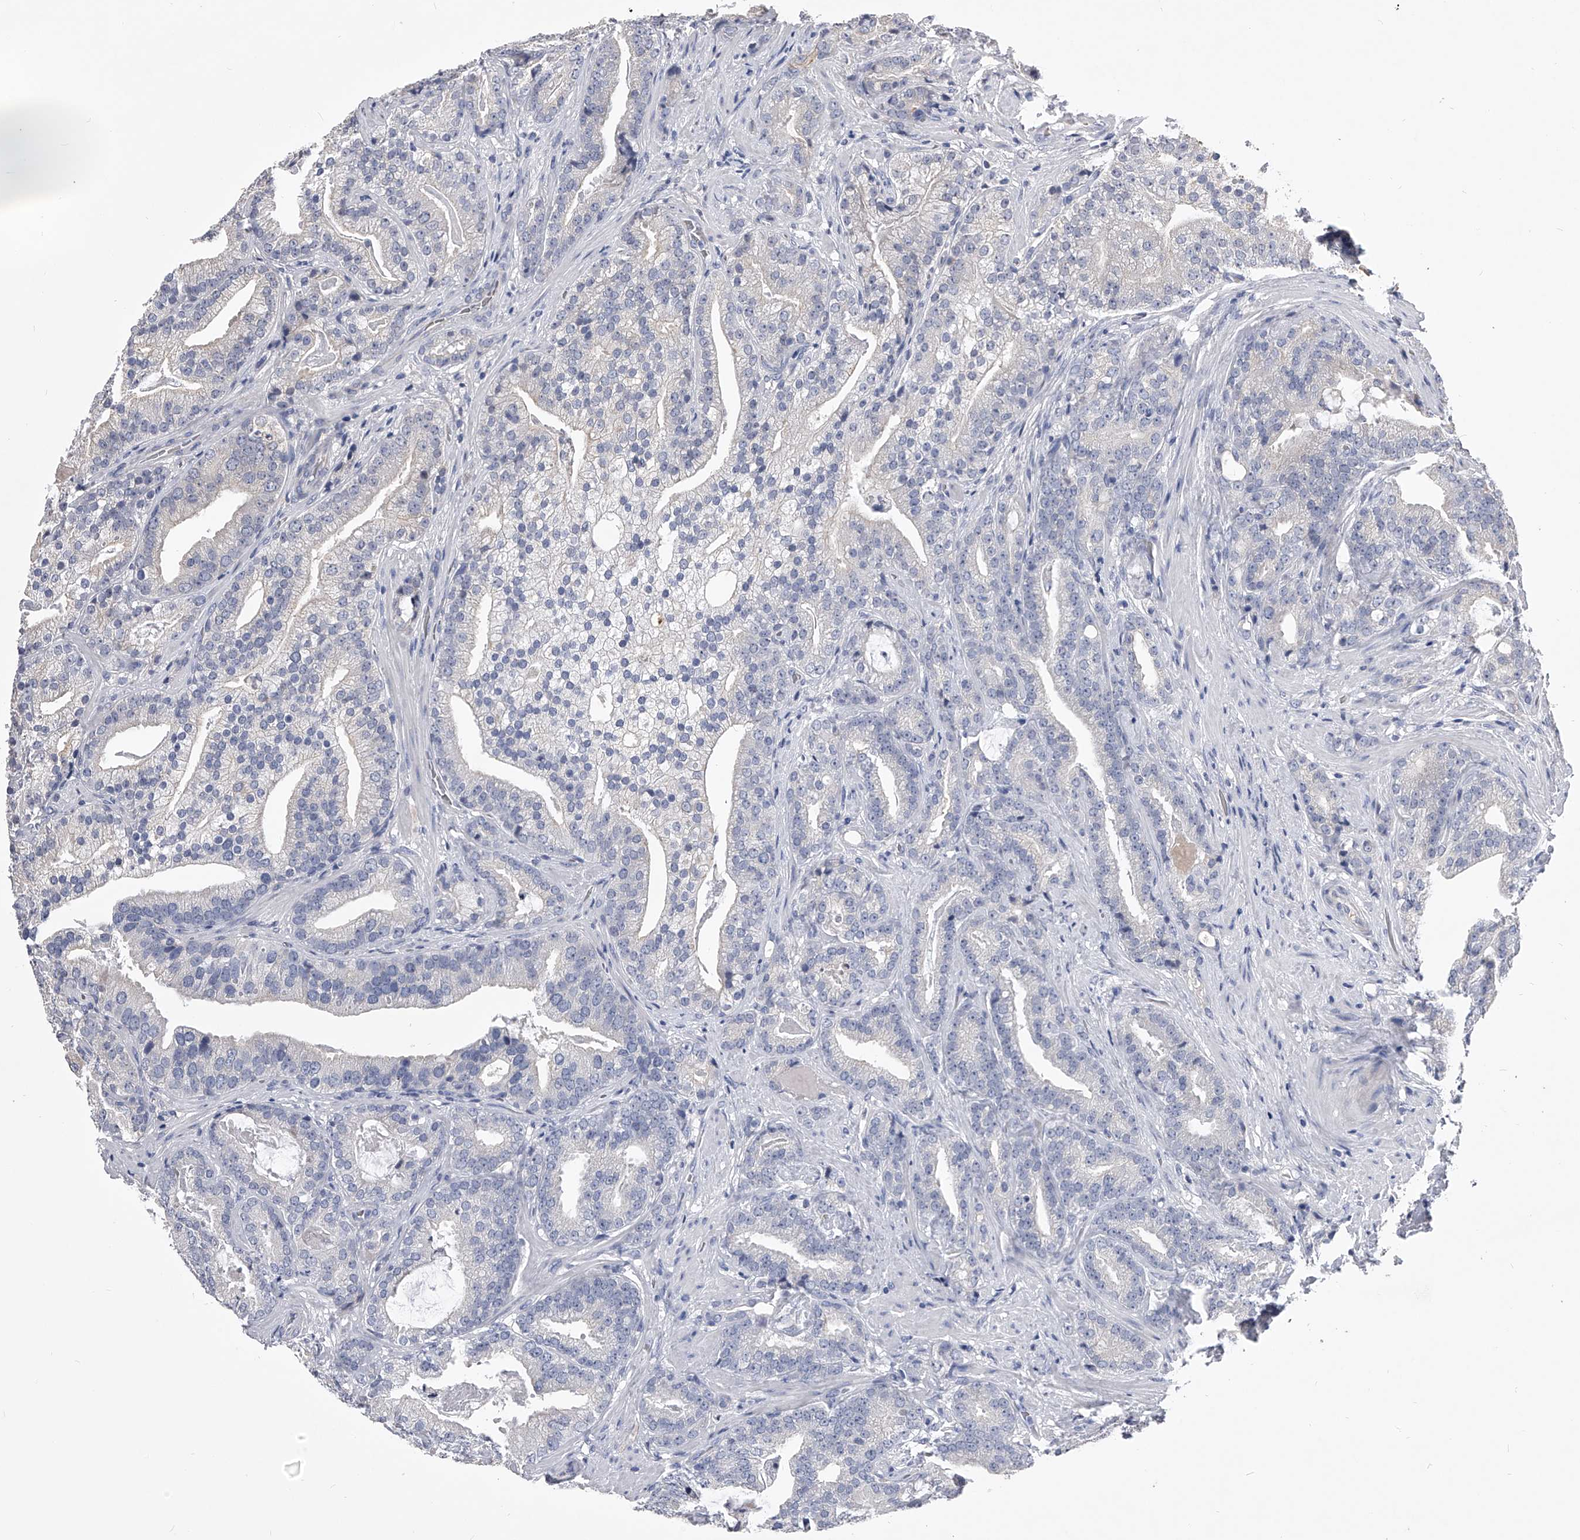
{"staining": {"intensity": "negative", "quantity": "none", "location": "none"}, "tissue": "prostate cancer", "cell_type": "Tumor cells", "image_type": "cancer", "snomed": [{"axis": "morphology", "description": "Adenocarcinoma, Low grade"}, {"axis": "topography", "description": "Prostate"}], "caption": "Immunohistochemical staining of adenocarcinoma (low-grade) (prostate) shows no significant staining in tumor cells.", "gene": "MDN1", "patient": {"sex": "male", "age": 67}}